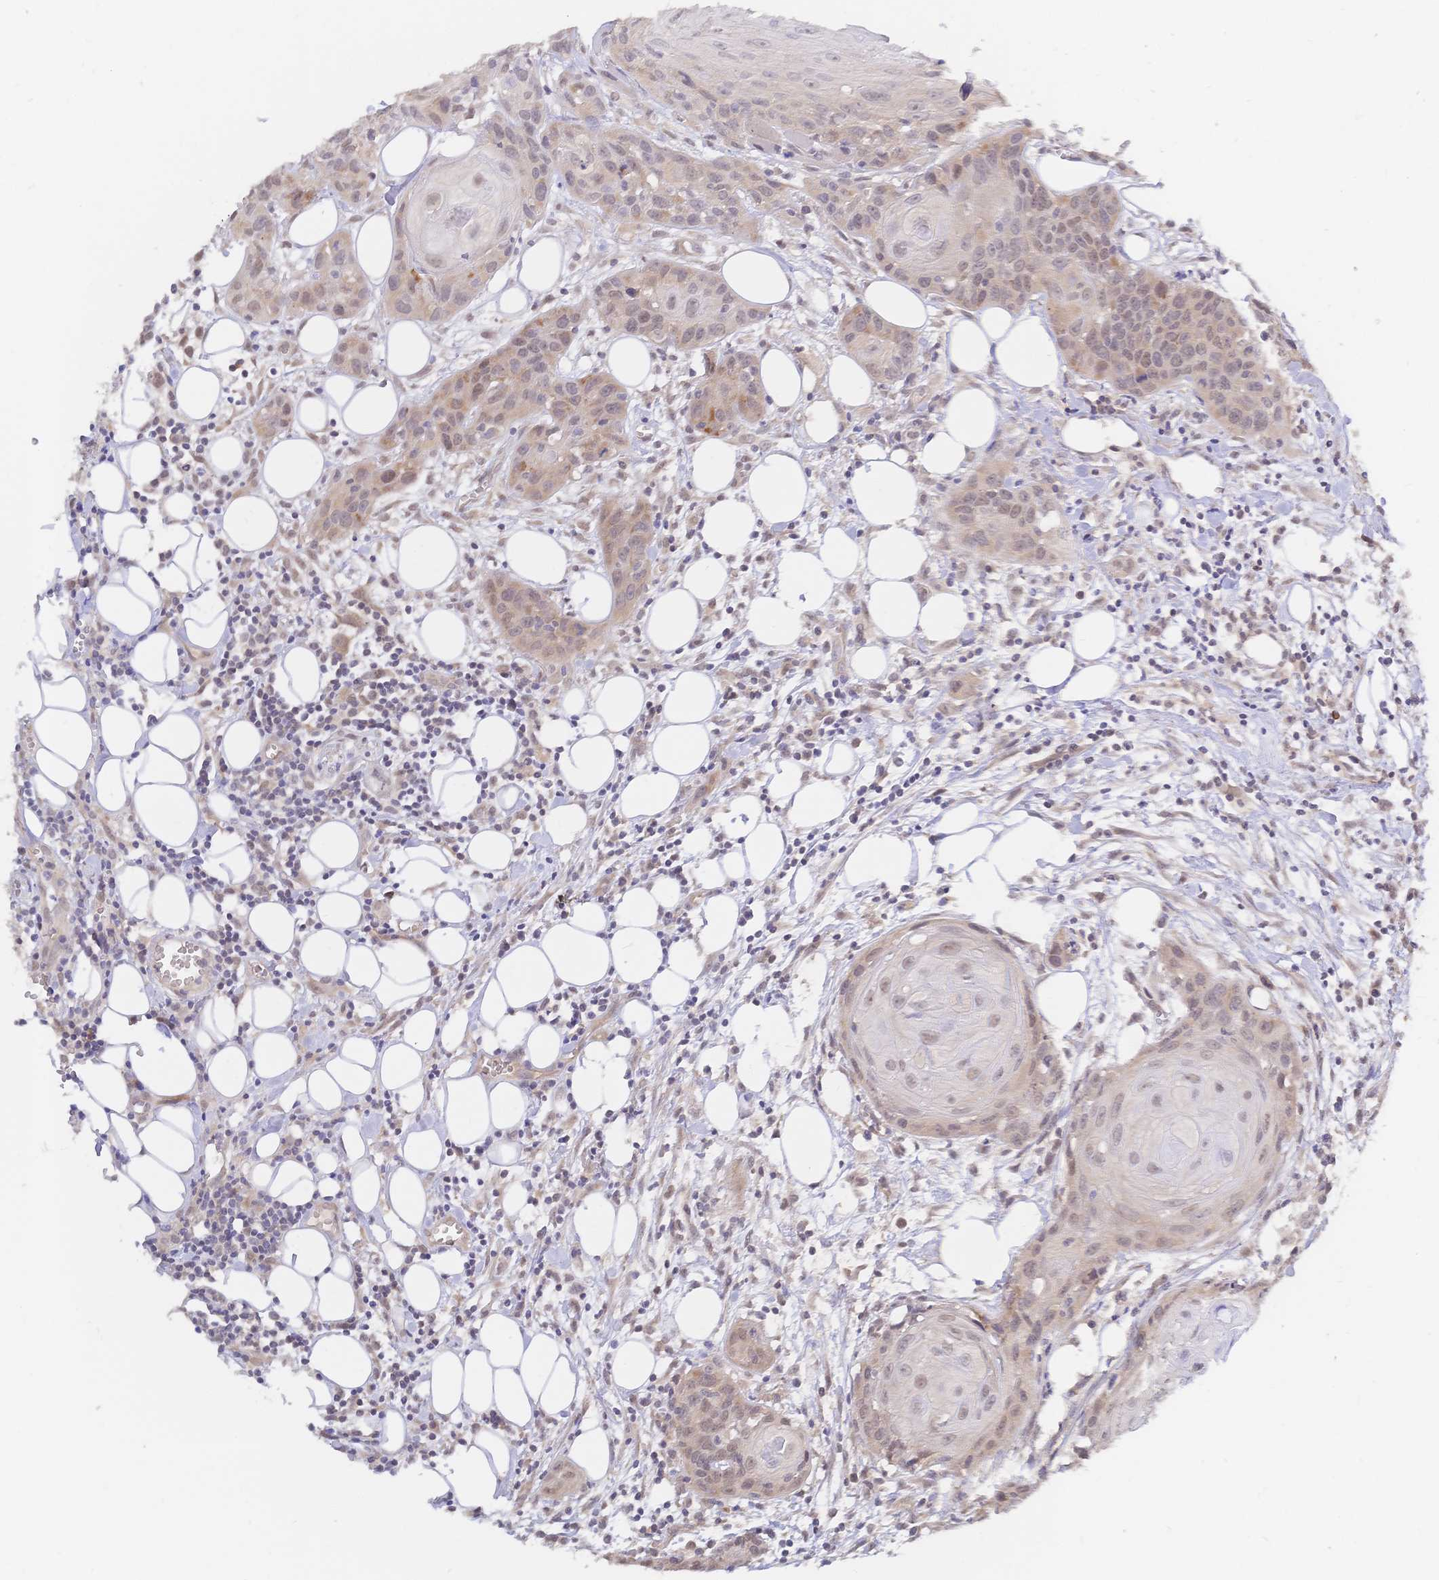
{"staining": {"intensity": "weak", "quantity": "25%-75%", "location": "nuclear"}, "tissue": "head and neck cancer", "cell_type": "Tumor cells", "image_type": "cancer", "snomed": [{"axis": "morphology", "description": "Squamous cell carcinoma, NOS"}, {"axis": "topography", "description": "Oral tissue"}, {"axis": "topography", "description": "Head-Neck"}], "caption": "IHC photomicrograph of head and neck squamous cell carcinoma stained for a protein (brown), which displays low levels of weak nuclear expression in about 25%-75% of tumor cells.", "gene": "LMO4", "patient": {"sex": "male", "age": 58}}